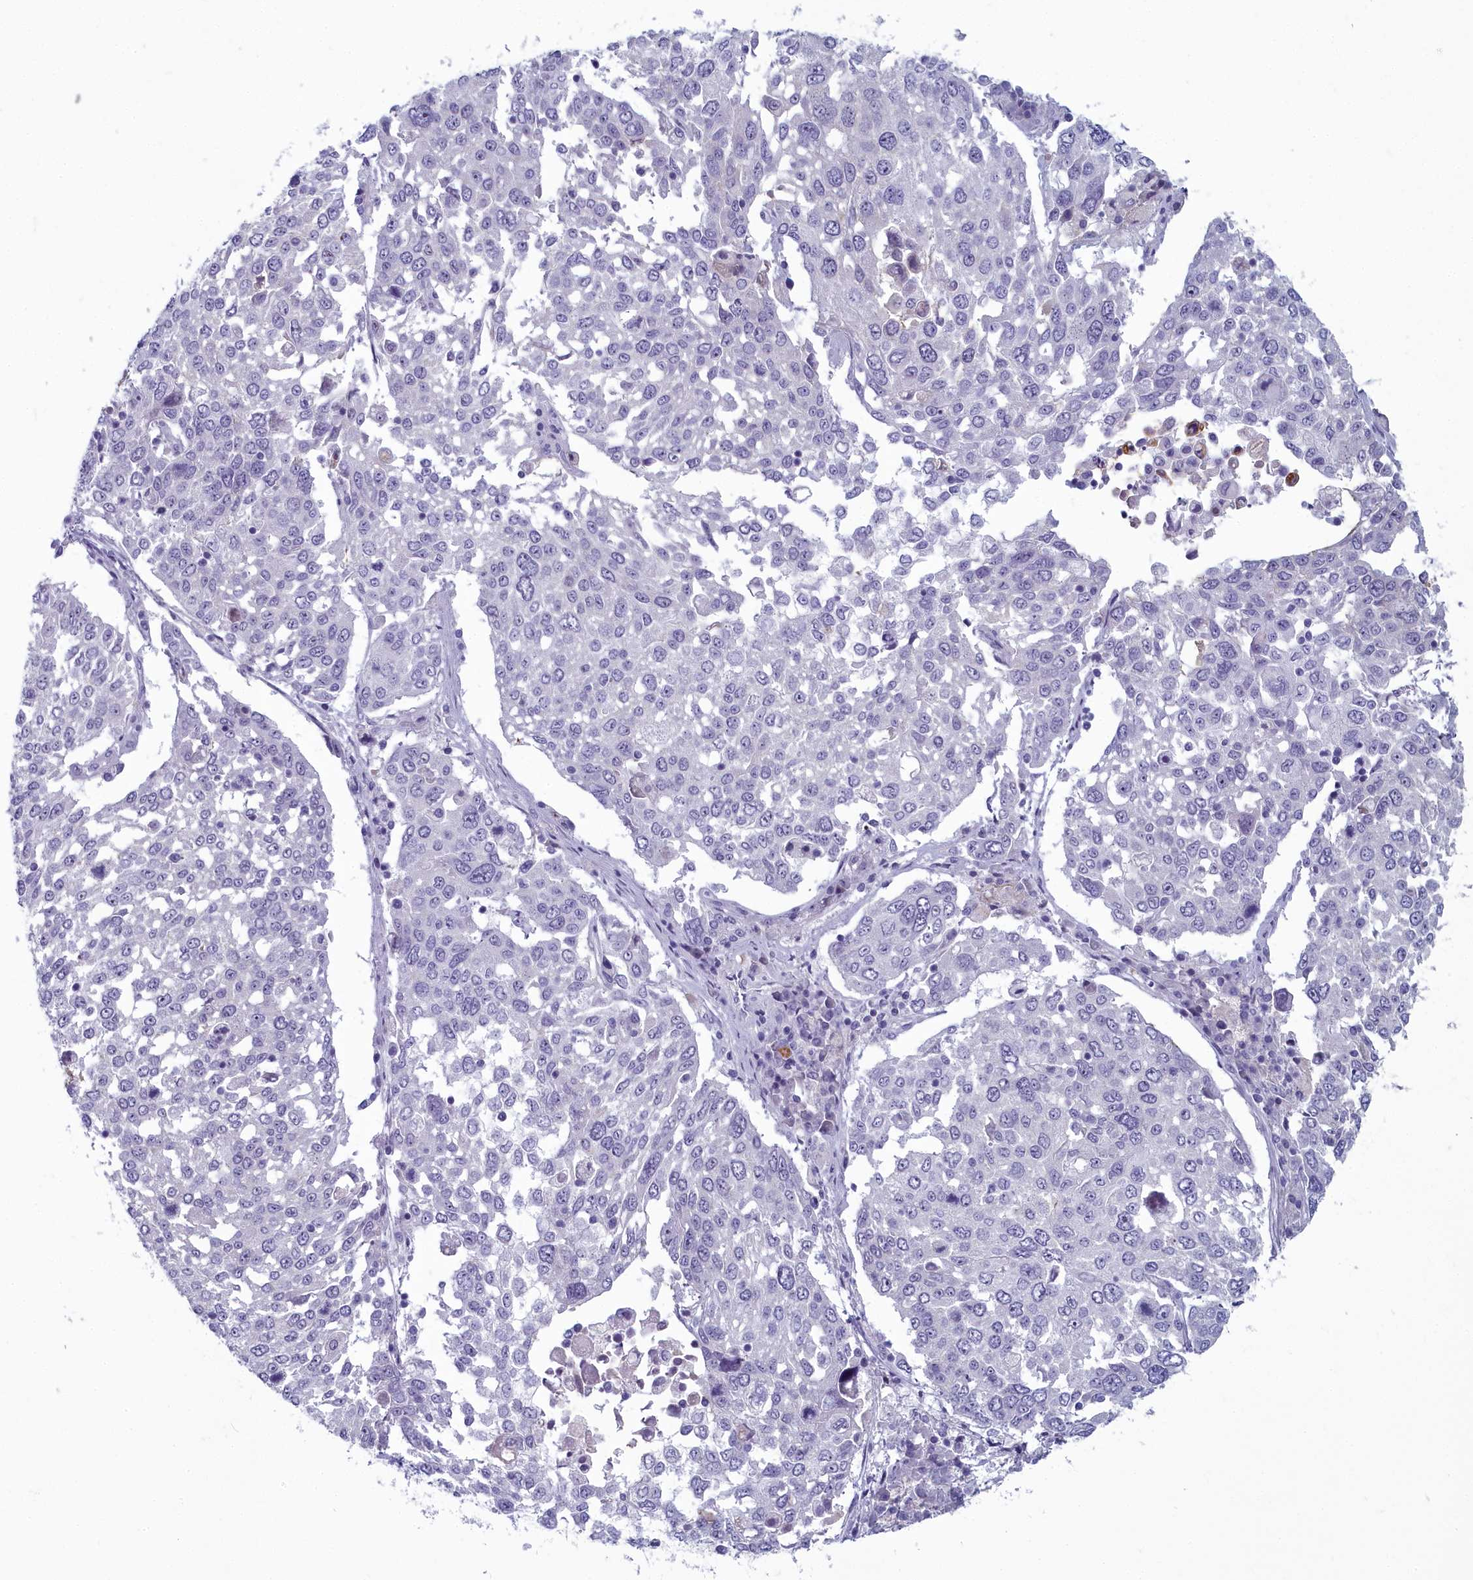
{"staining": {"intensity": "negative", "quantity": "none", "location": "none"}, "tissue": "lung cancer", "cell_type": "Tumor cells", "image_type": "cancer", "snomed": [{"axis": "morphology", "description": "Squamous cell carcinoma, NOS"}, {"axis": "topography", "description": "Lung"}], "caption": "This is an immunohistochemistry histopathology image of squamous cell carcinoma (lung). There is no positivity in tumor cells.", "gene": "INSYN2A", "patient": {"sex": "male", "age": 65}}